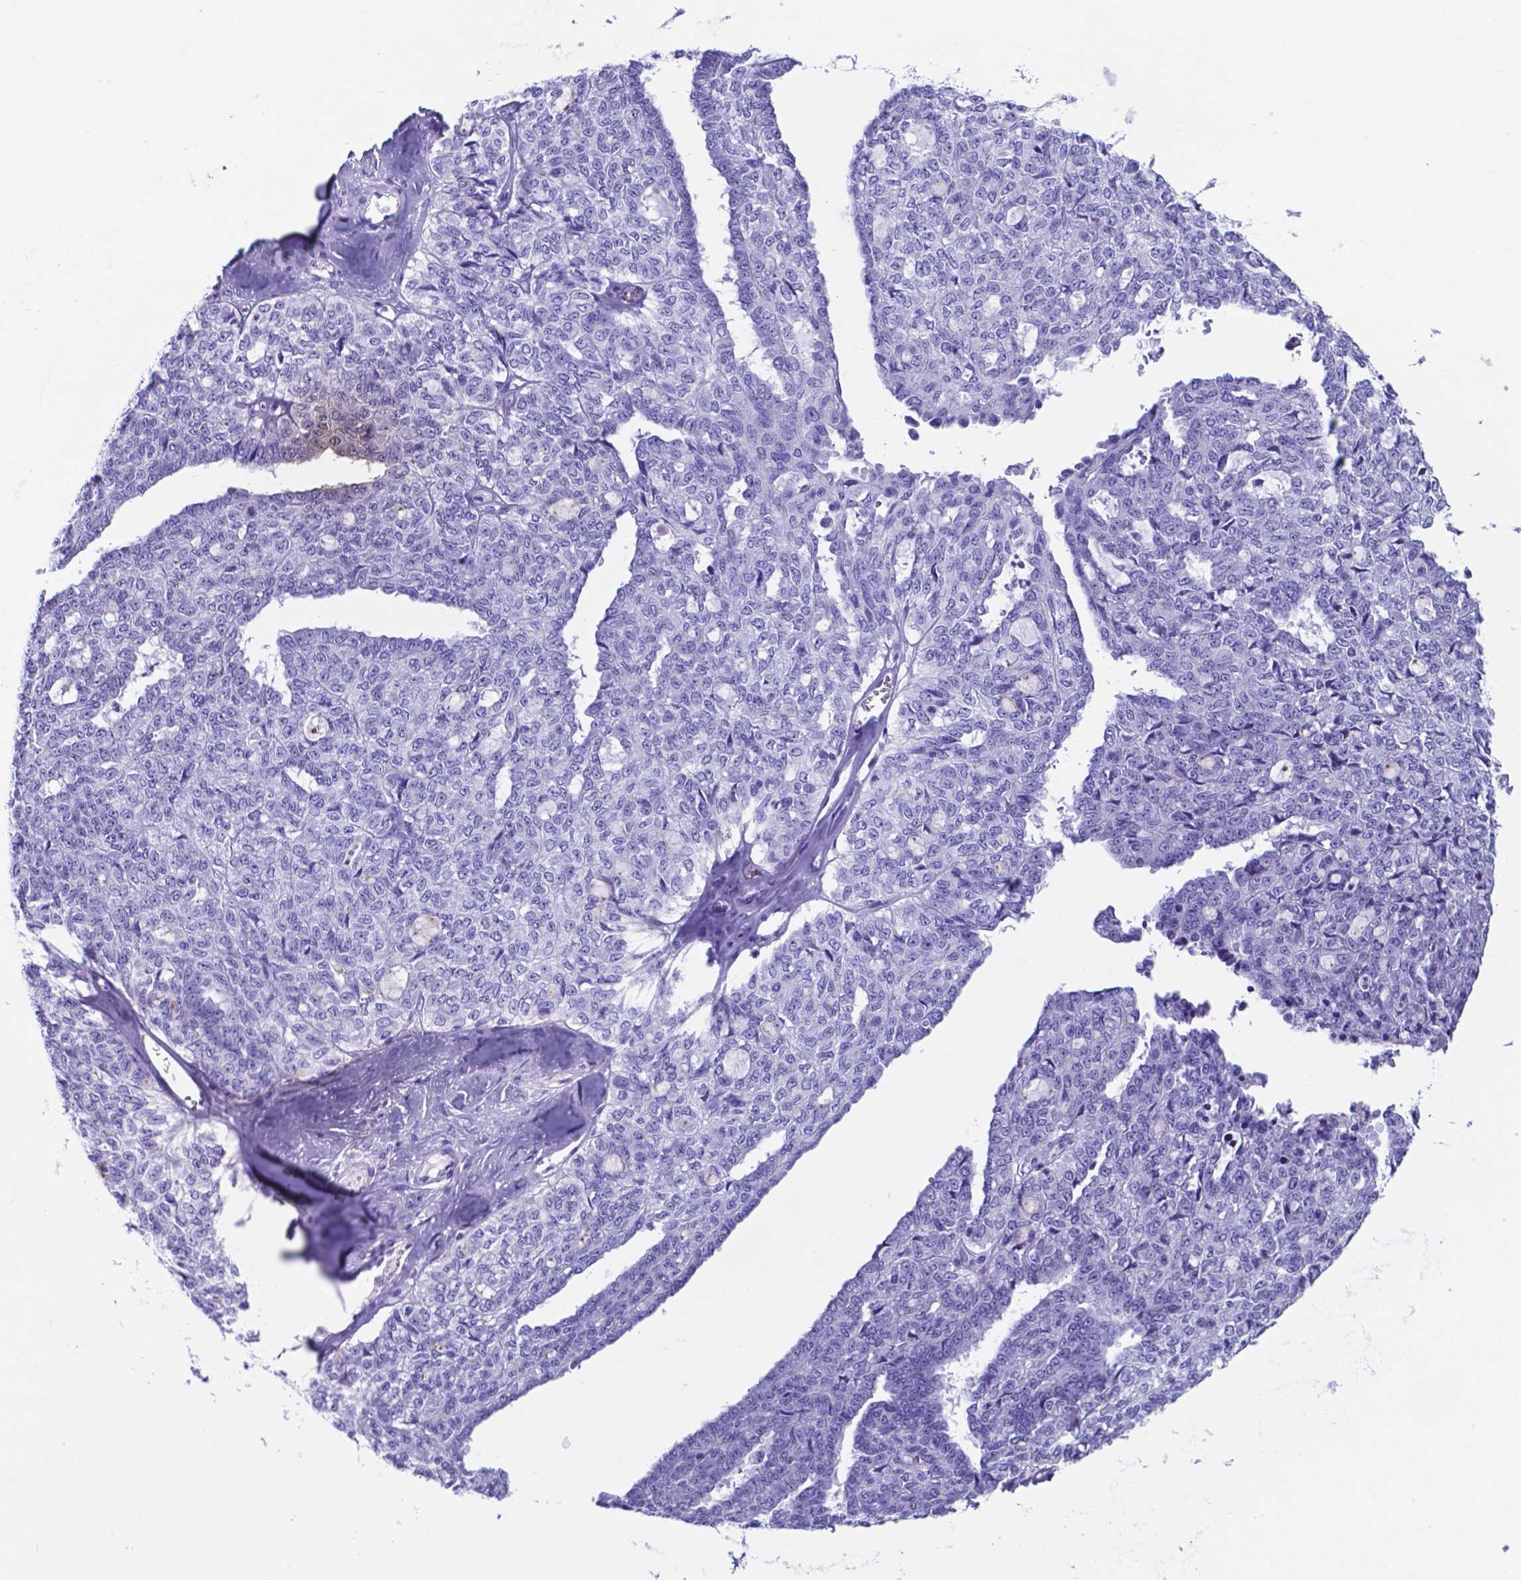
{"staining": {"intensity": "negative", "quantity": "none", "location": "none"}, "tissue": "ovarian cancer", "cell_type": "Tumor cells", "image_type": "cancer", "snomed": [{"axis": "morphology", "description": "Cystadenocarcinoma, serous, NOS"}, {"axis": "topography", "description": "Ovary"}], "caption": "DAB (3,3'-diaminobenzidine) immunohistochemical staining of human ovarian cancer (serous cystadenocarcinoma) reveals no significant expression in tumor cells.", "gene": "DNAAF8", "patient": {"sex": "female", "age": 71}}